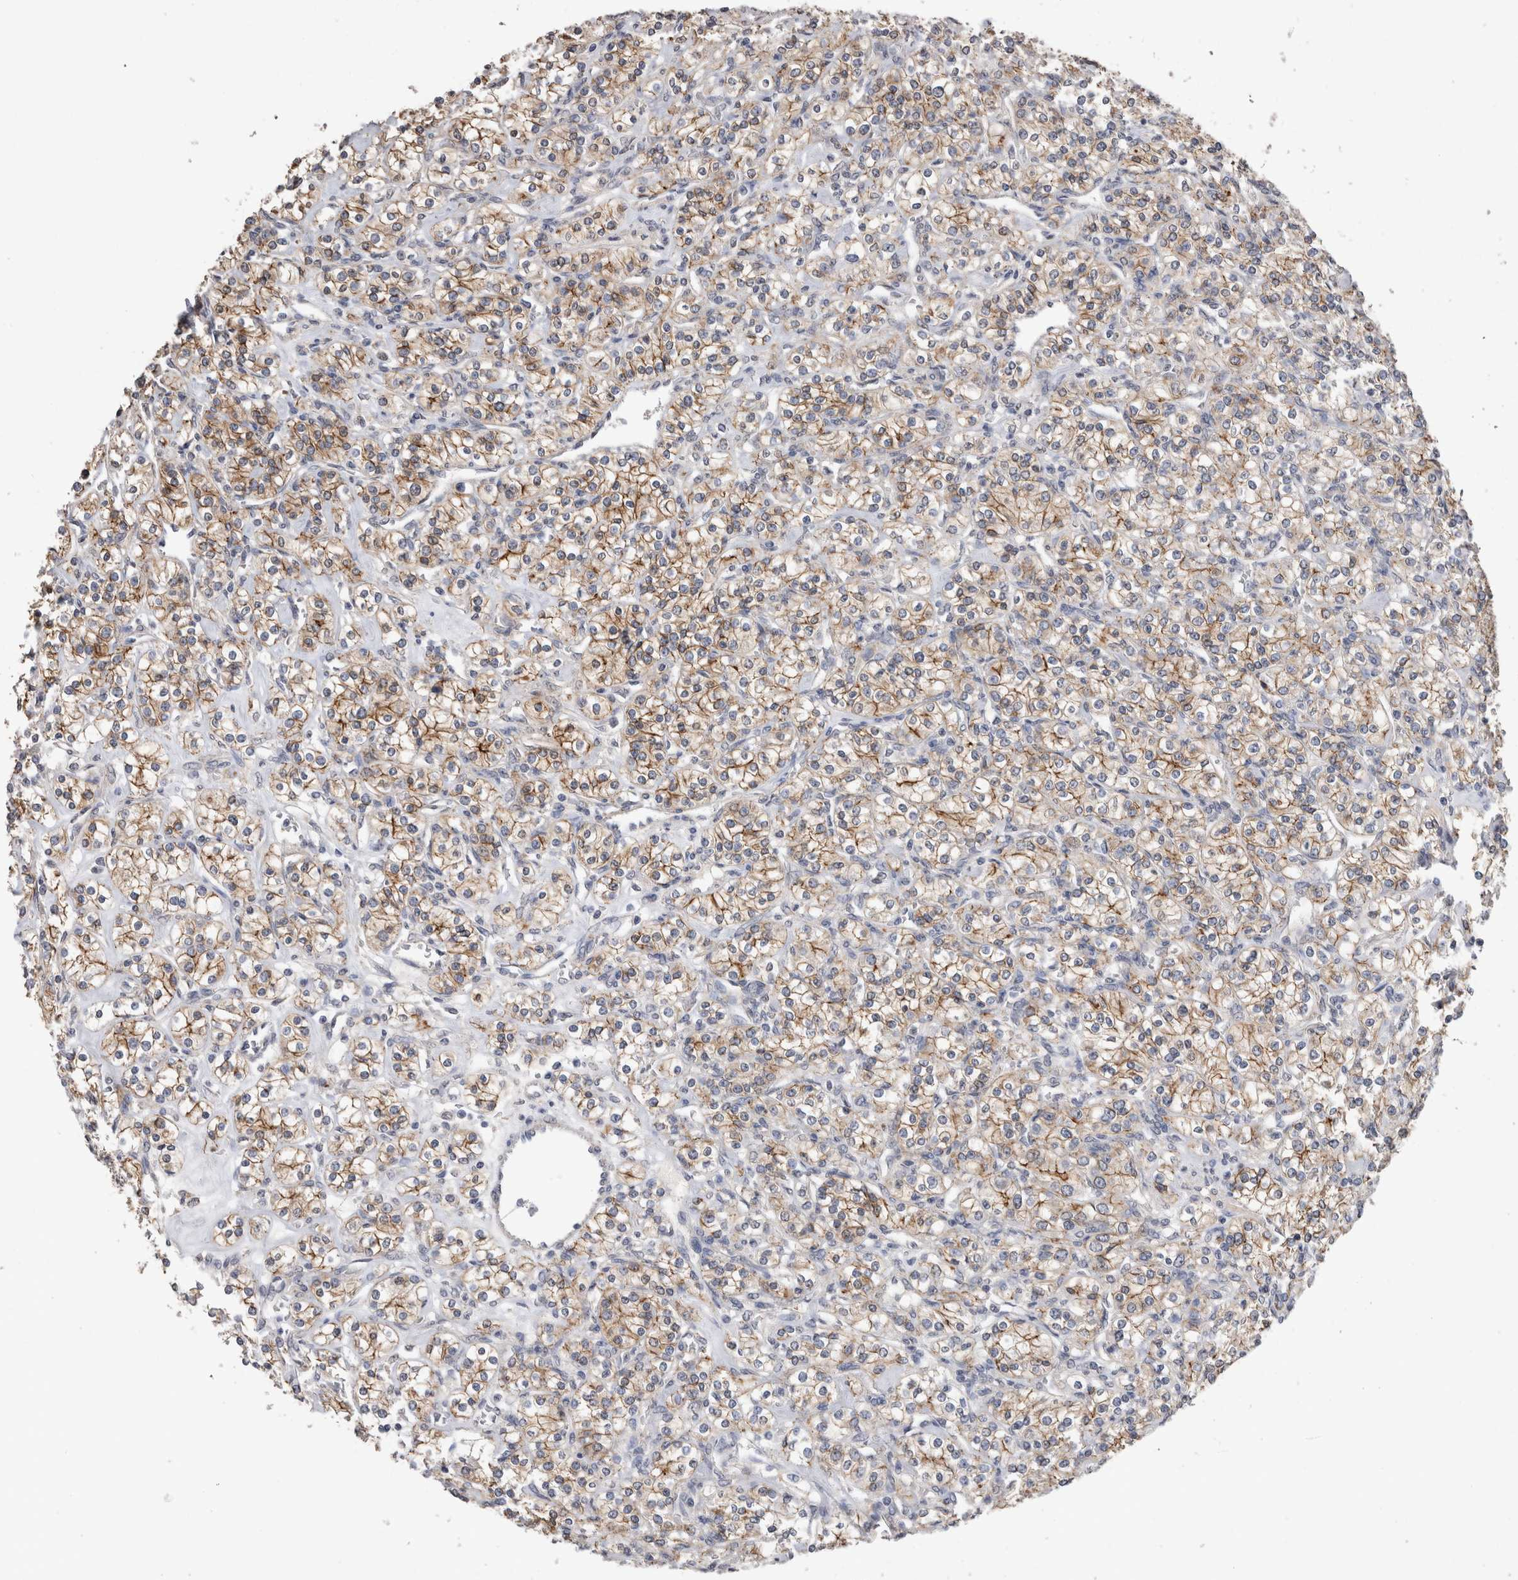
{"staining": {"intensity": "moderate", "quantity": ">75%", "location": "cytoplasmic/membranous"}, "tissue": "renal cancer", "cell_type": "Tumor cells", "image_type": "cancer", "snomed": [{"axis": "morphology", "description": "Adenocarcinoma, NOS"}, {"axis": "topography", "description": "Kidney"}], "caption": "Immunohistochemical staining of renal adenocarcinoma shows medium levels of moderate cytoplasmic/membranous staining in about >75% of tumor cells.", "gene": "CDH6", "patient": {"sex": "male", "age": 77}}